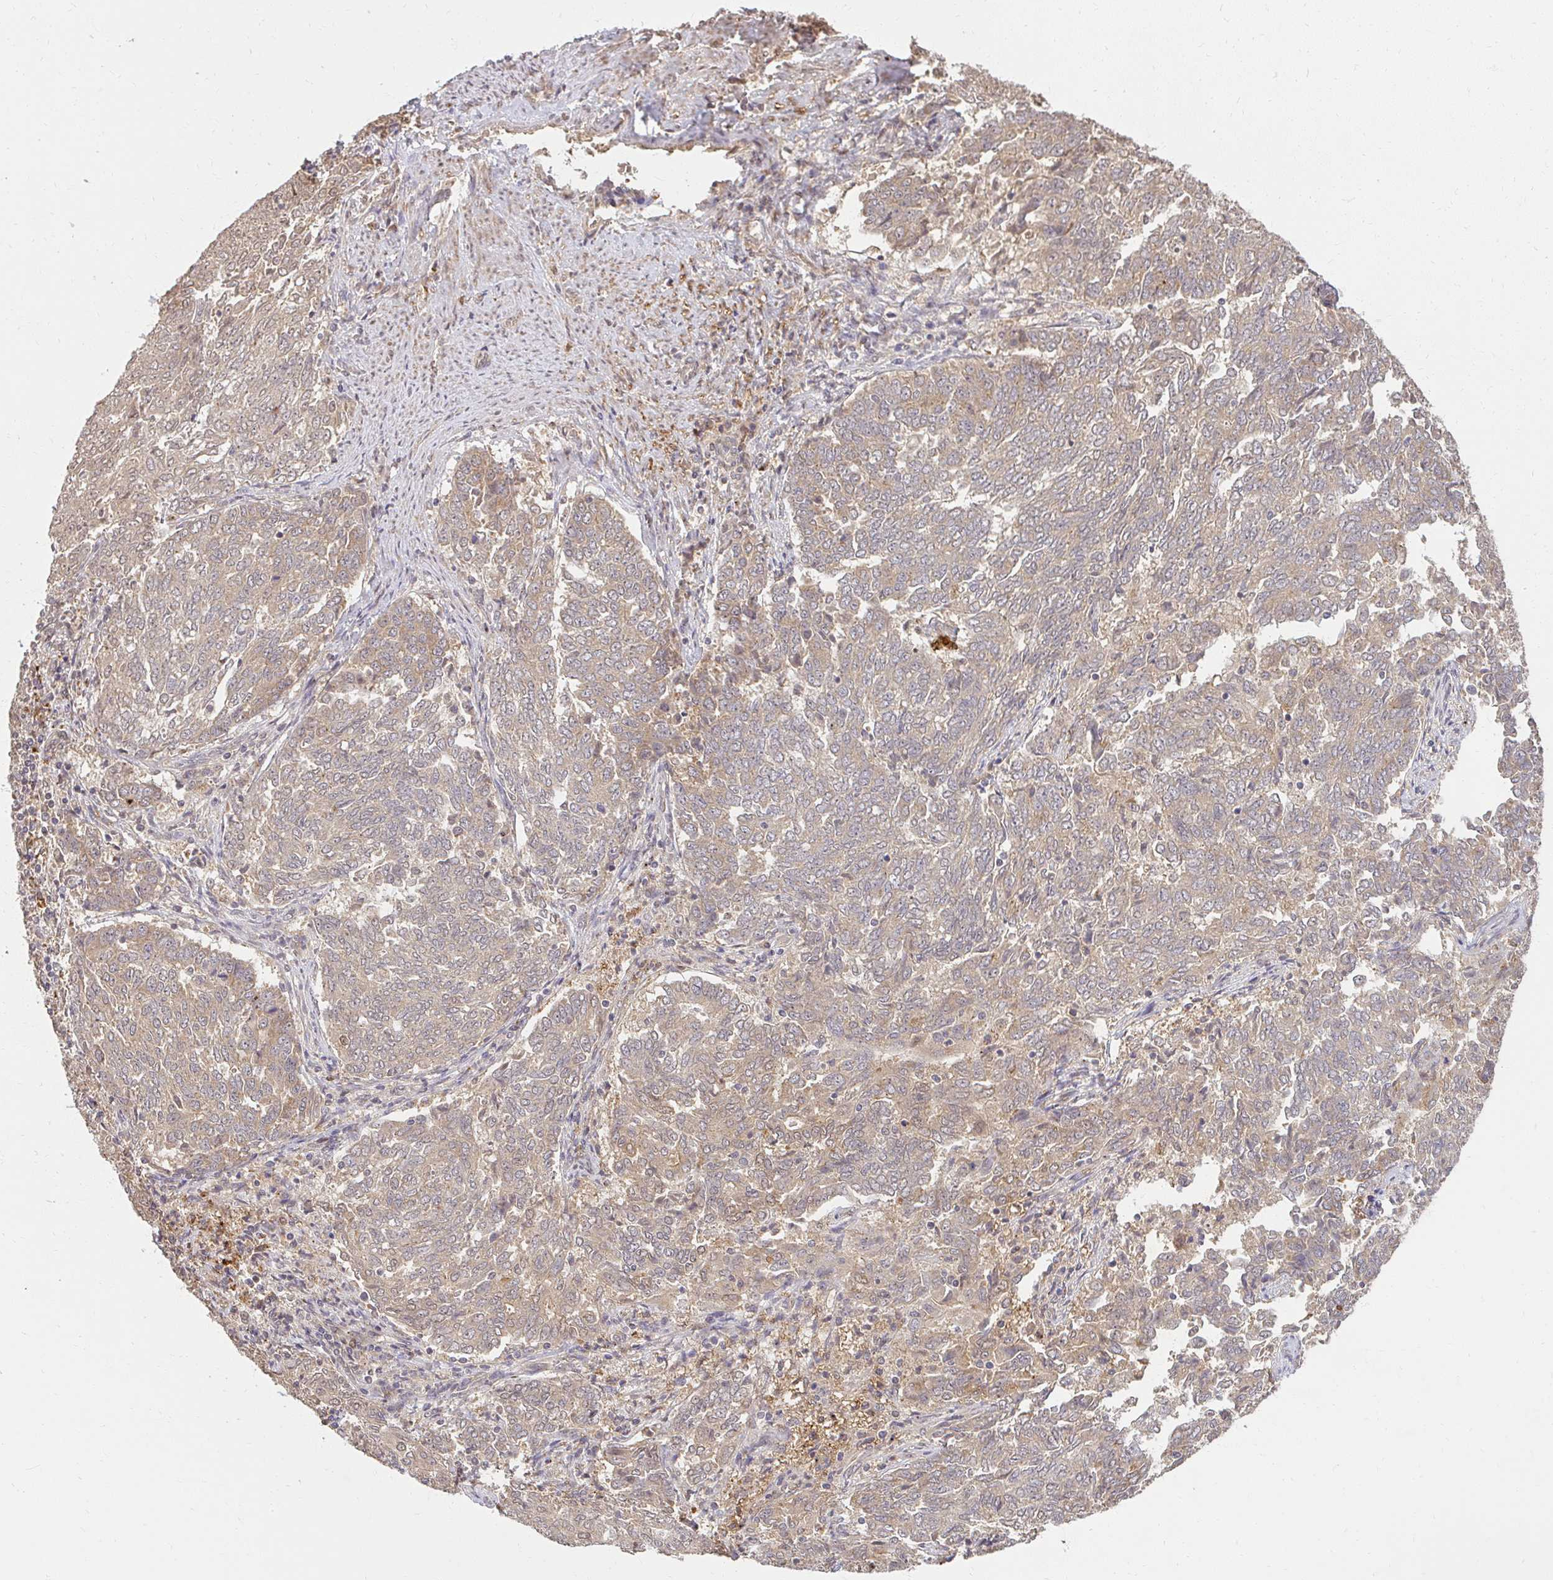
{"staining": {"intensity": "weak", "quantity": ">75%", "location": "cytoplasmic/membranous"}, "tissue": "endometrial cancer", "cell_type": "Tumor cells", "image_type": "cancer", "snomed": [{"axis": "morphology", "description": "Adenocarcinoma, NOS"}, {"axis": "topography", "description": "Endometrium"}], "caption": "The immunohistochemical stain highlights weak cytoplasmic/membranous expression in tumor cells of endometrial adenocarcinoma tissue. Using DAB (3,3'-diaminobenzidine) (brown) and hematoxylin (blue) stains, captured at high magnification using brightfield microscopy.", "gene": "LARS2", "patient": {"sex": "female", "age": 80}}